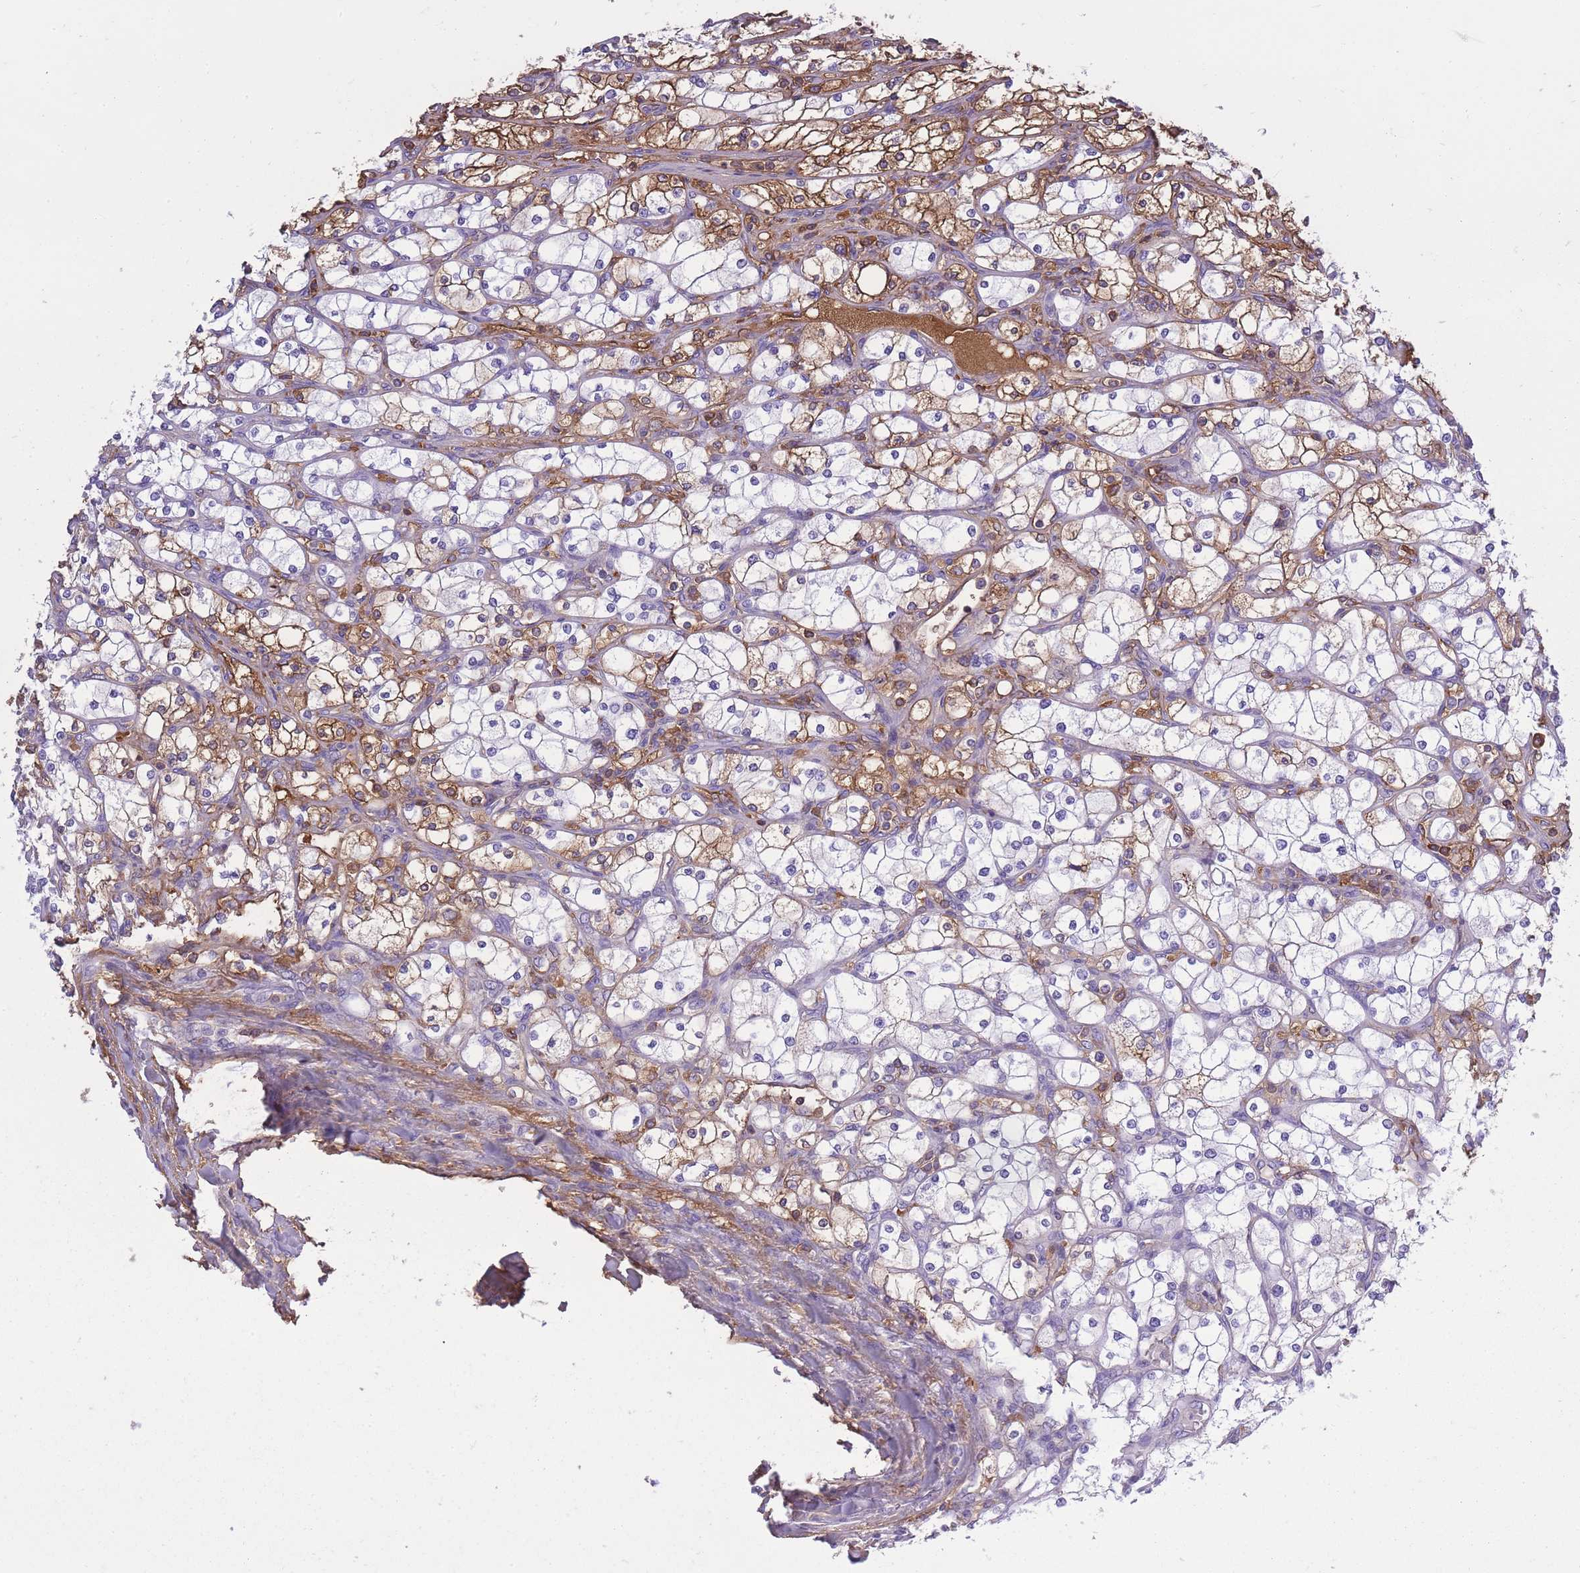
{"staining": {"intensity": "moderate", "quantity": "25%-75%", "location": "cytoplasmic/membranous"}, "tissue": "renal cancer", "cell_type": "Tumor cells", "image_type": "cancer", "snomed": [{"axis": "morphology", "description": "Adenocarcinoma, NOS"}, {"axis": "topography", "description": "Kidney"}], "caption": "Immunohistochemistry (DAB (3,3'-diaminobenzidine)) staining of human renal adenocarcinoma exhibits moderate cytoplasmic/membranous protein staining in about 25%-75% of tumor cells. Nuclei are stained in blue.", "gene": "IGKV1D-42", "patient": {"sex": "male", "age": 80}}